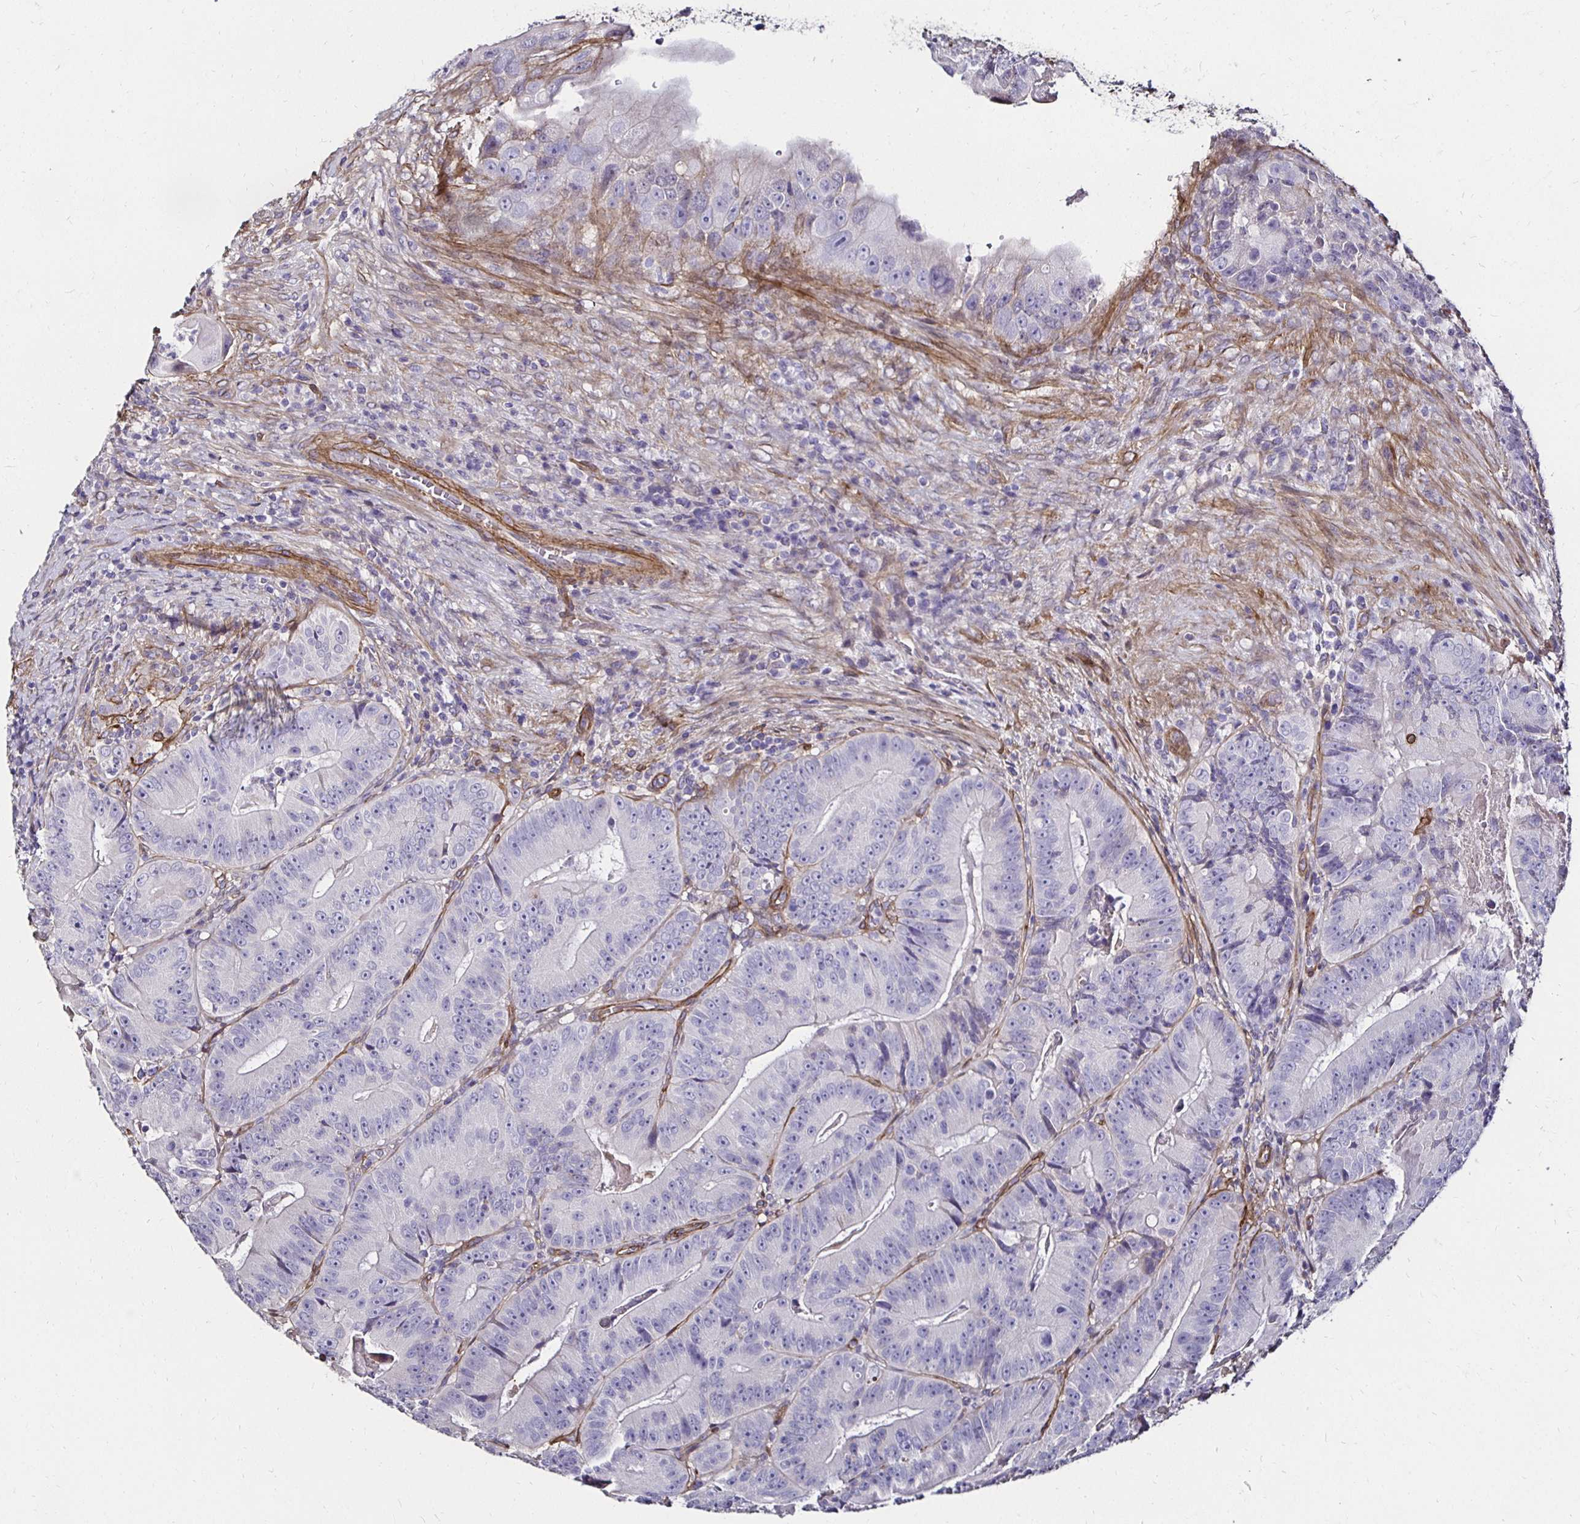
{"staining": {"intensity": "negative", "quantity": "none", "location": "none"}, "tissue": "colorectal cancer", "cell_type": "Tumor cells", "image_type": "cancer", "snomed": [{"axis": "morphology", "description": "Adenocarcinoma, NOS"}, {"axis": "topography", "description": "Colon"}], "caption": "This histopathology image is of colorectal cancer stained with immunohistochemistry to label a protein in brown with the nuclei are counter-stained blue. There is no staining in tumor cells. The staining is performed using DAB brown chromogen with nuclei counter-stained in using hematoxylin.", "gene": "ITGB1", "patient": {"sex": "female", "age": 86}}